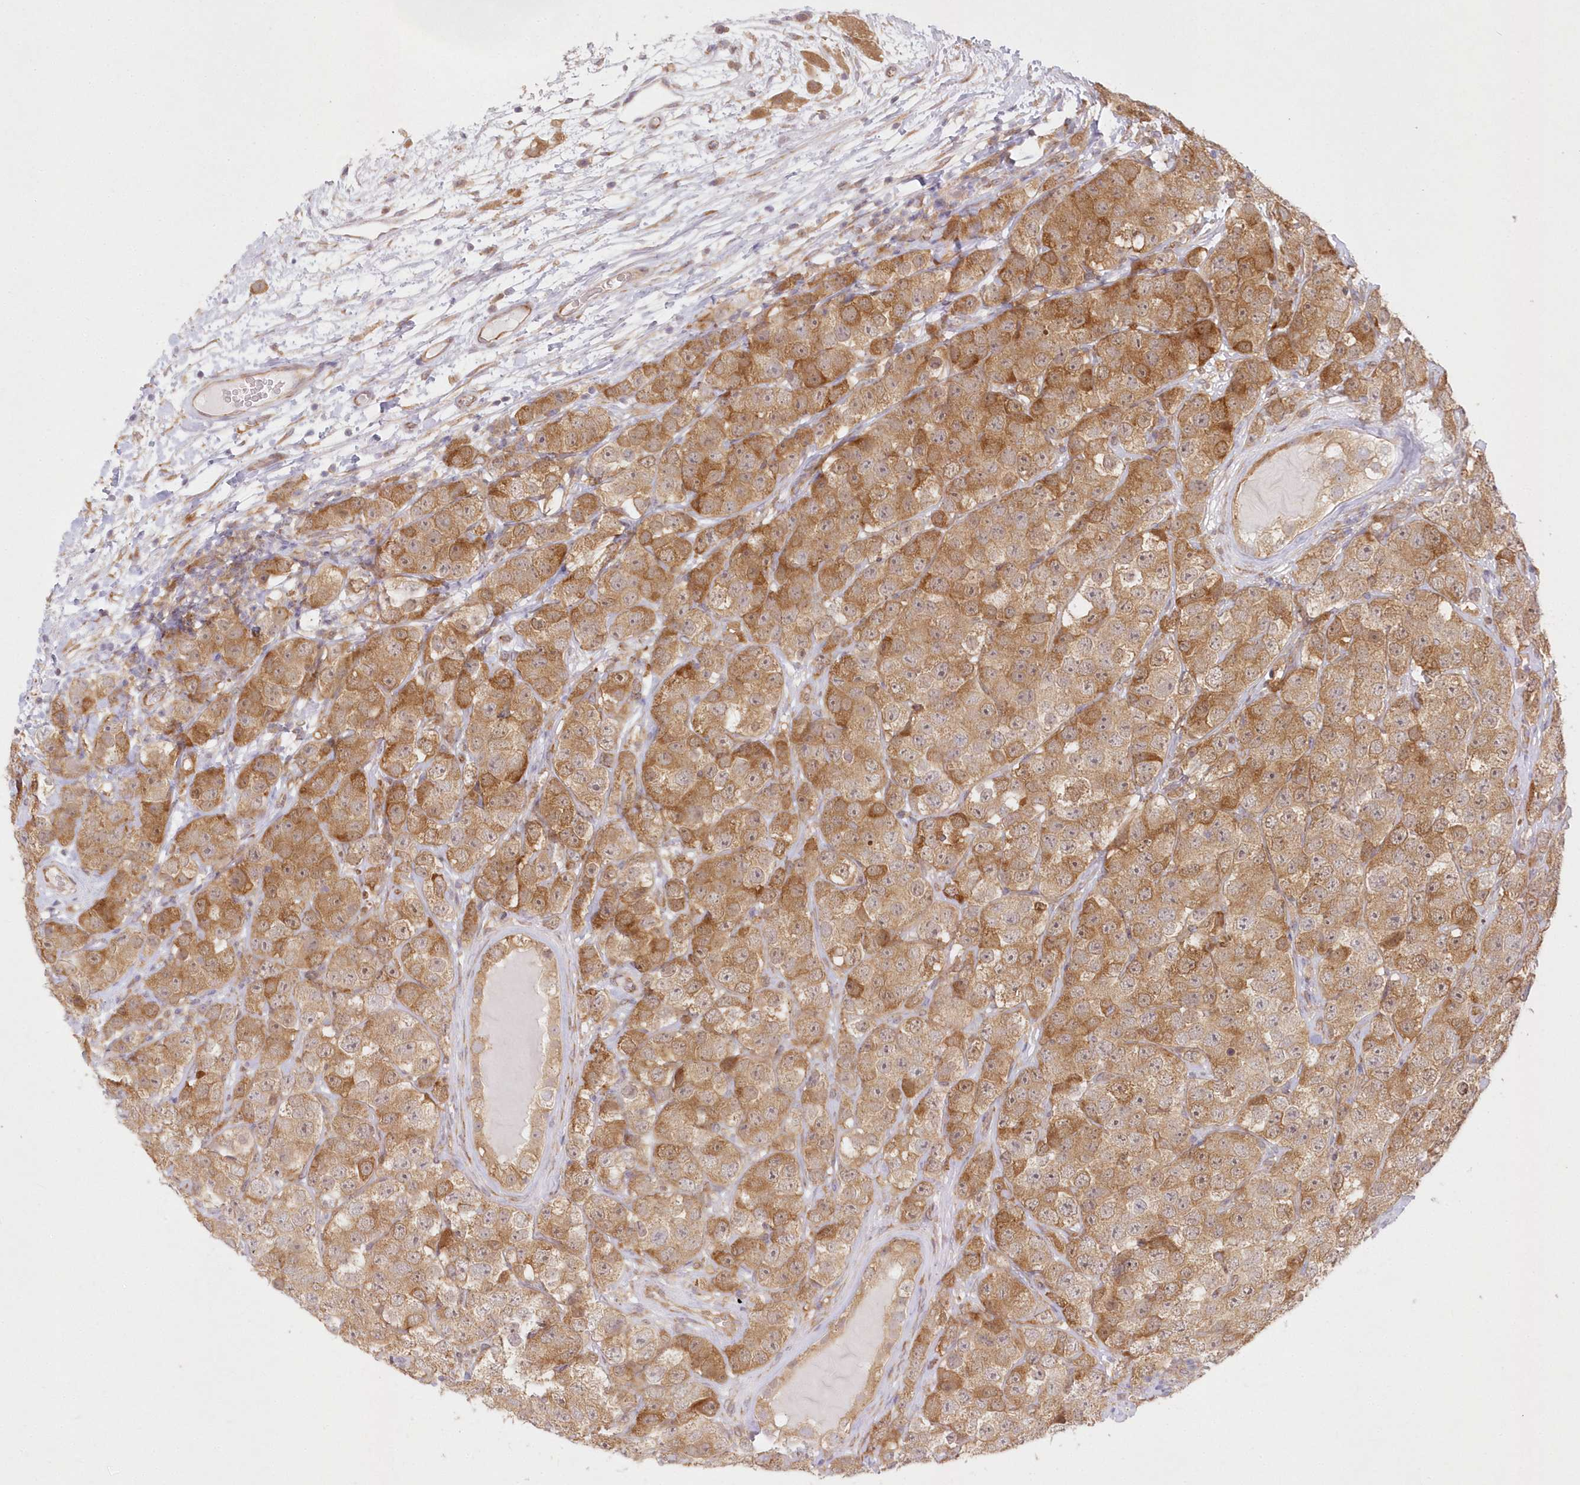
{"staining": {"intensity": "moderate", "quantity": ">75%", "location": "cytoplasmic/membranous"}, "tissue": "testis cancer", "cell_type": "Tumor cells", "image_type": "cancer", "snomed": [{"axis": "morphology", "description": "Seminoma, NOS"}, {"axis": "topography", "description": "Testis"}], "caption": "This is a micrograph of IHC staining of testis cancer, which shows moderate staining in the cytoplasmic/membranous of tumor cells.", "gene": "RNPEP", "patient": {"sex": "male", "age": 28}}